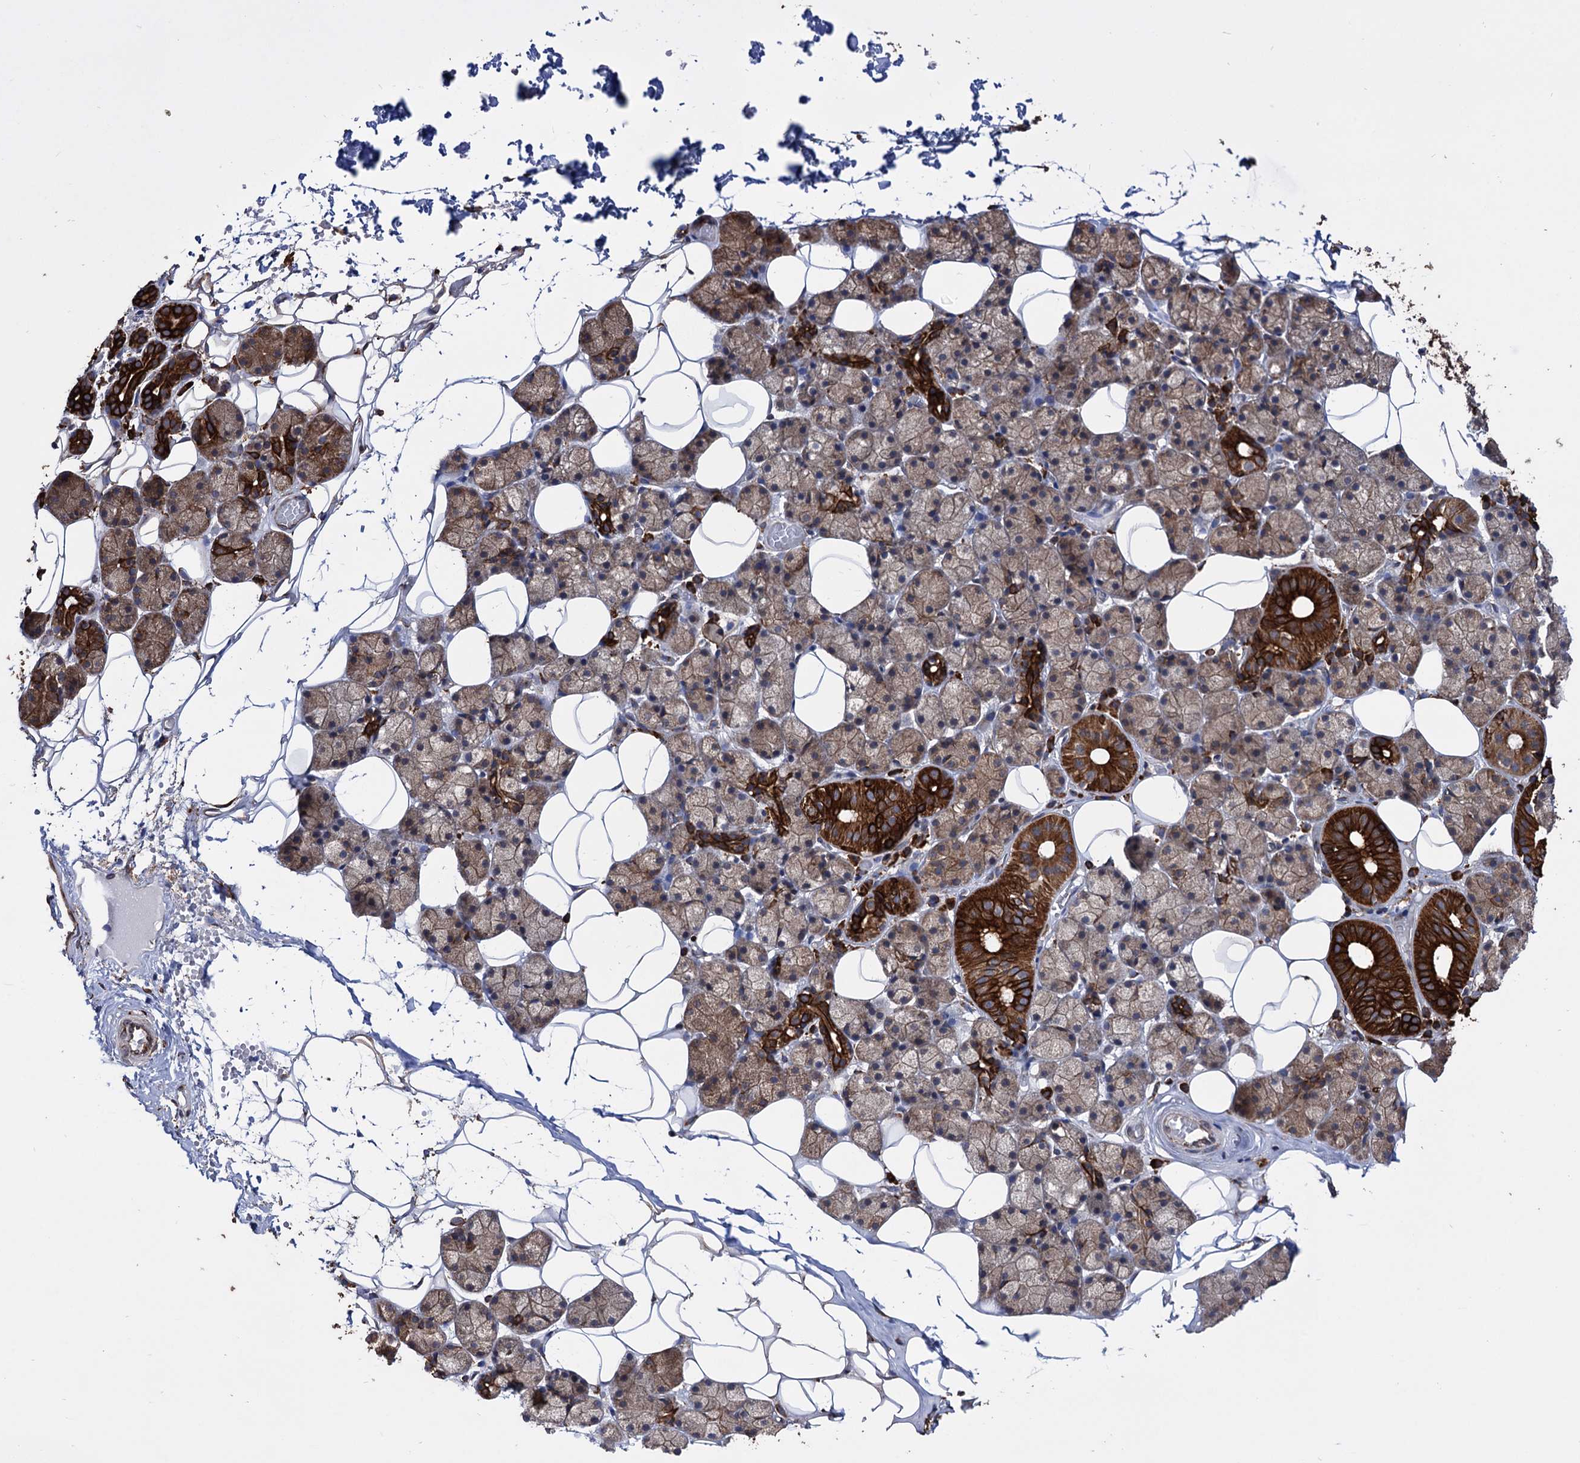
{"staining": {"intensity": "strong", "quantity": "25%-75%", "location": "cytoplasmic/membranous"}, "tissue": "salivary gland", "cell_type": "Glandular cells", "image_type": "normal", "snomed": [{"axis": "morphology", "description": "Normal tissue, NOS"}, {"axis": "topography", "description": "Salivary gland"}], "caption": "Immunohistochemical staining of unremarkable human salivary gland displays strong cytoplasmic/membranous protein expression in about 25%-75% of glandular cells. (DAB IHC, brown staining for protein, blue staining for nuclei).", "gene": "CDAN1", "patient": {"sex": "female", "age": 33}}